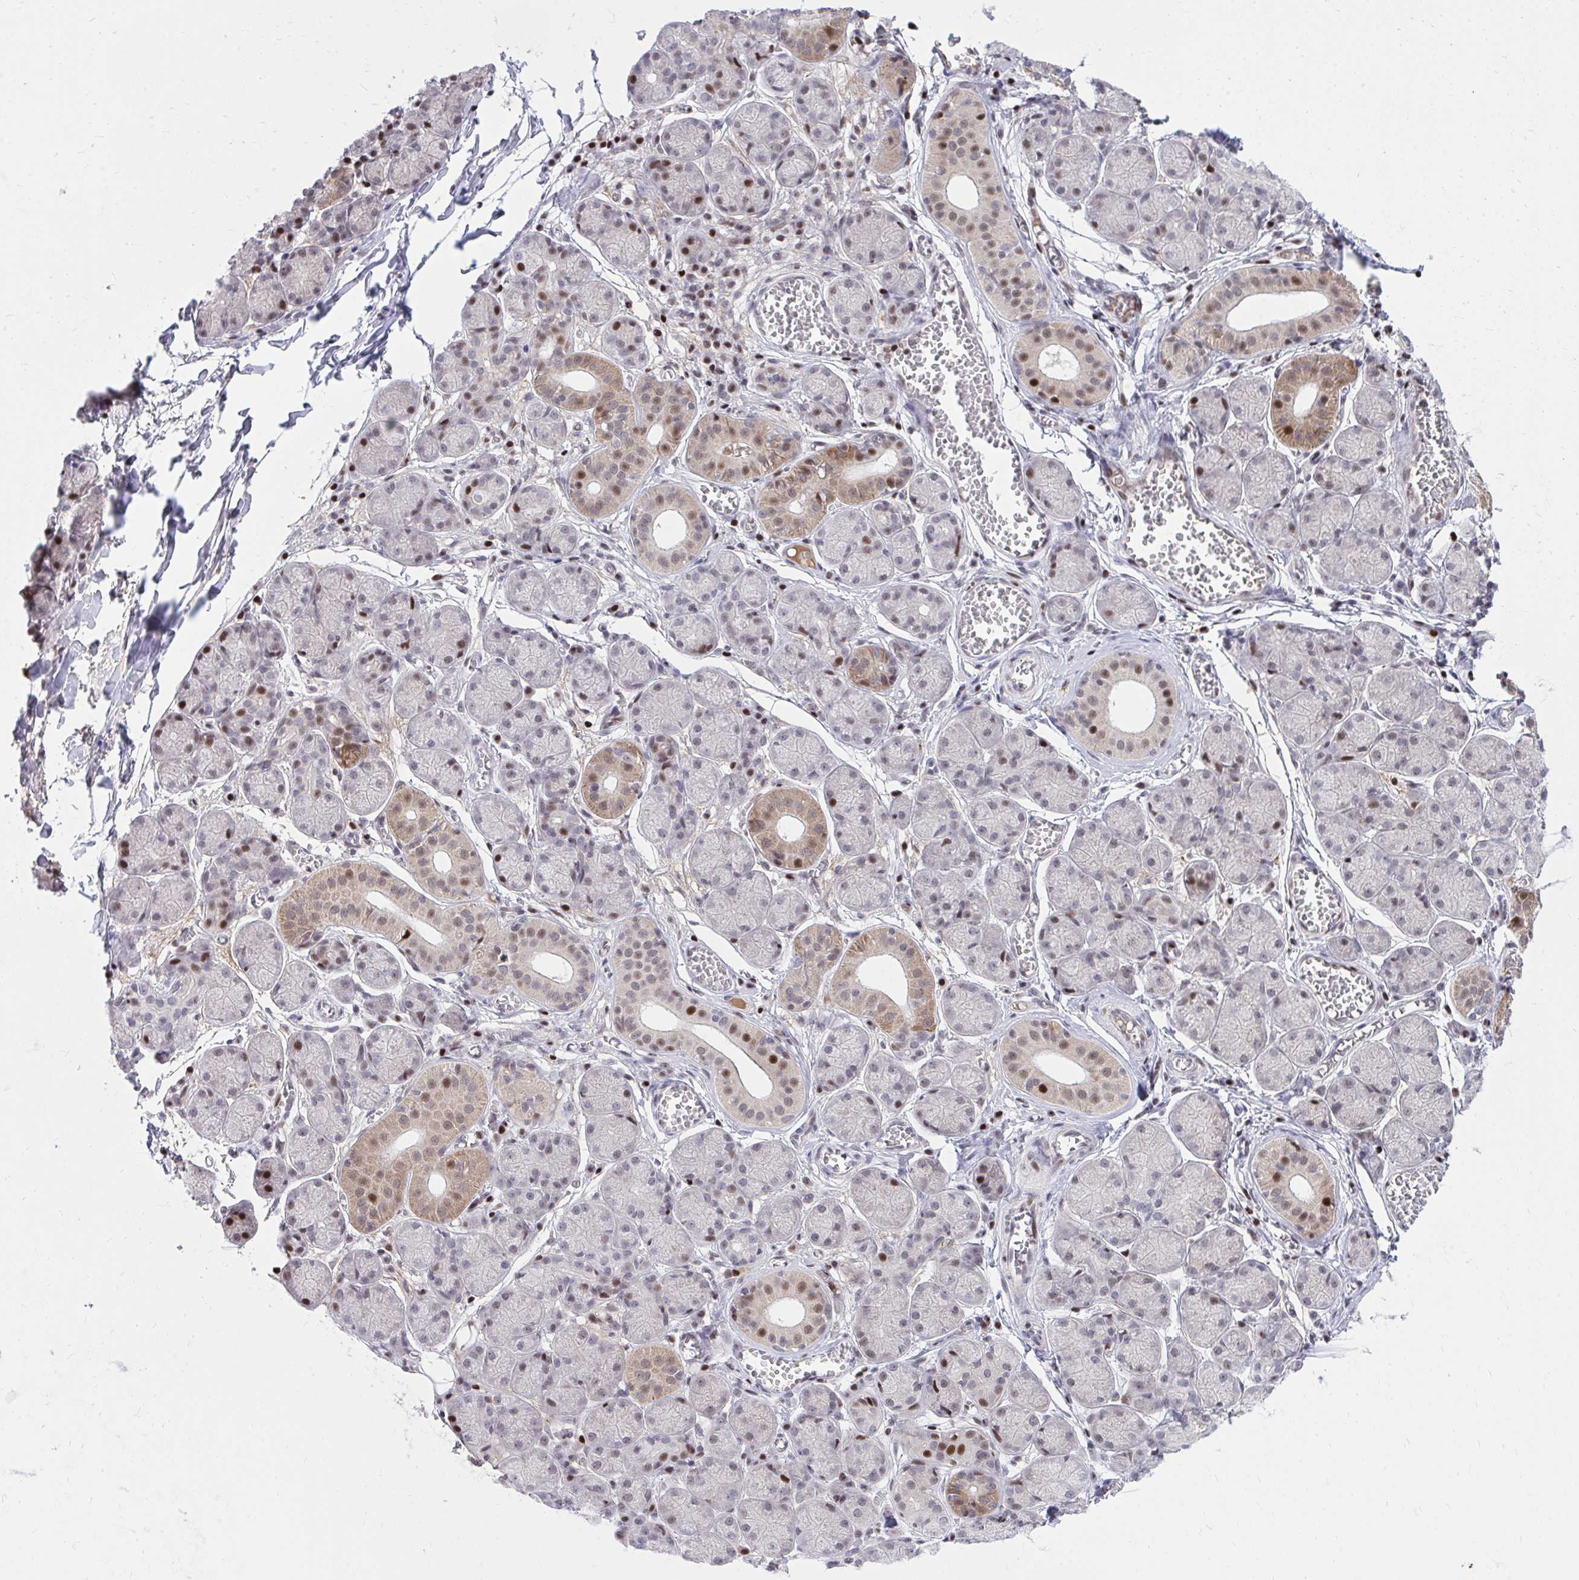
{"staining": {"intensity": "strong", "quantity": "25%-75%", "location": "nuclear"}, "tissue": "salivary gland", "cell_type": "Glandular cells", "image_type": "normal", "snomed": [{"axis": "morphology", "description": "Normal tissue, NOS"}, {"axis": "topography", "description": "Salivary gland"}], "caption": "Brown immunohistochemical staining in normal human salivary gland displays strong nuclear staining in about 25%-75% of glandular cells. Immunohistochemistry stains the protein in brown and the nuclei are stained blue.", "gene": "C14orf39", "patient": {"sex": "female", "age": 24}}